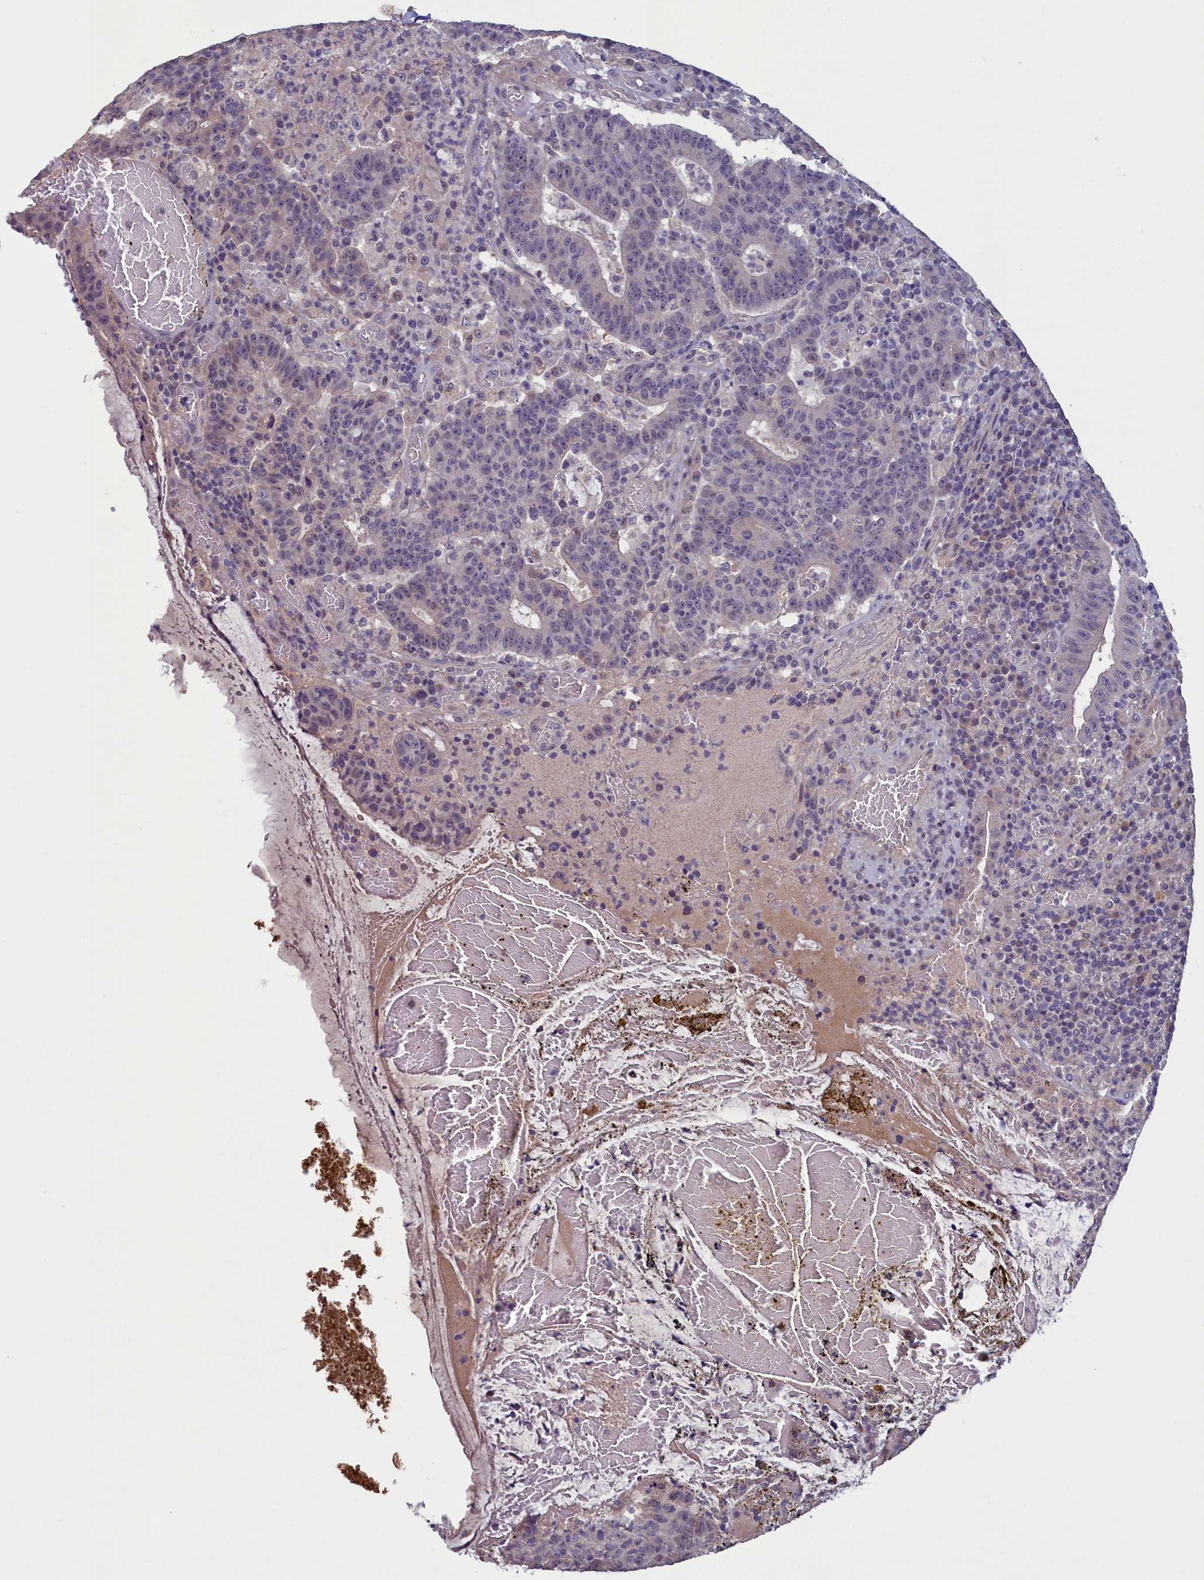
{"staining": {"intensity": "negative", "quantity": "none", "location": "none"}, "tissue": "colorectal cancer", "cell_type": "Tumor cells", "image_type": "cancer", "snomed": [{"axis": "morphology", "description": "Adenocarcinoma, NOS"}, {"axis": "topography", "description": "Colon"}], "caption": "Immunohistochemistry (IHC) of colorectal cancer reveals no staining in tumor cells.", "gene": "ATF7IP2", "patient": {"sex": "female", "age": 75}}